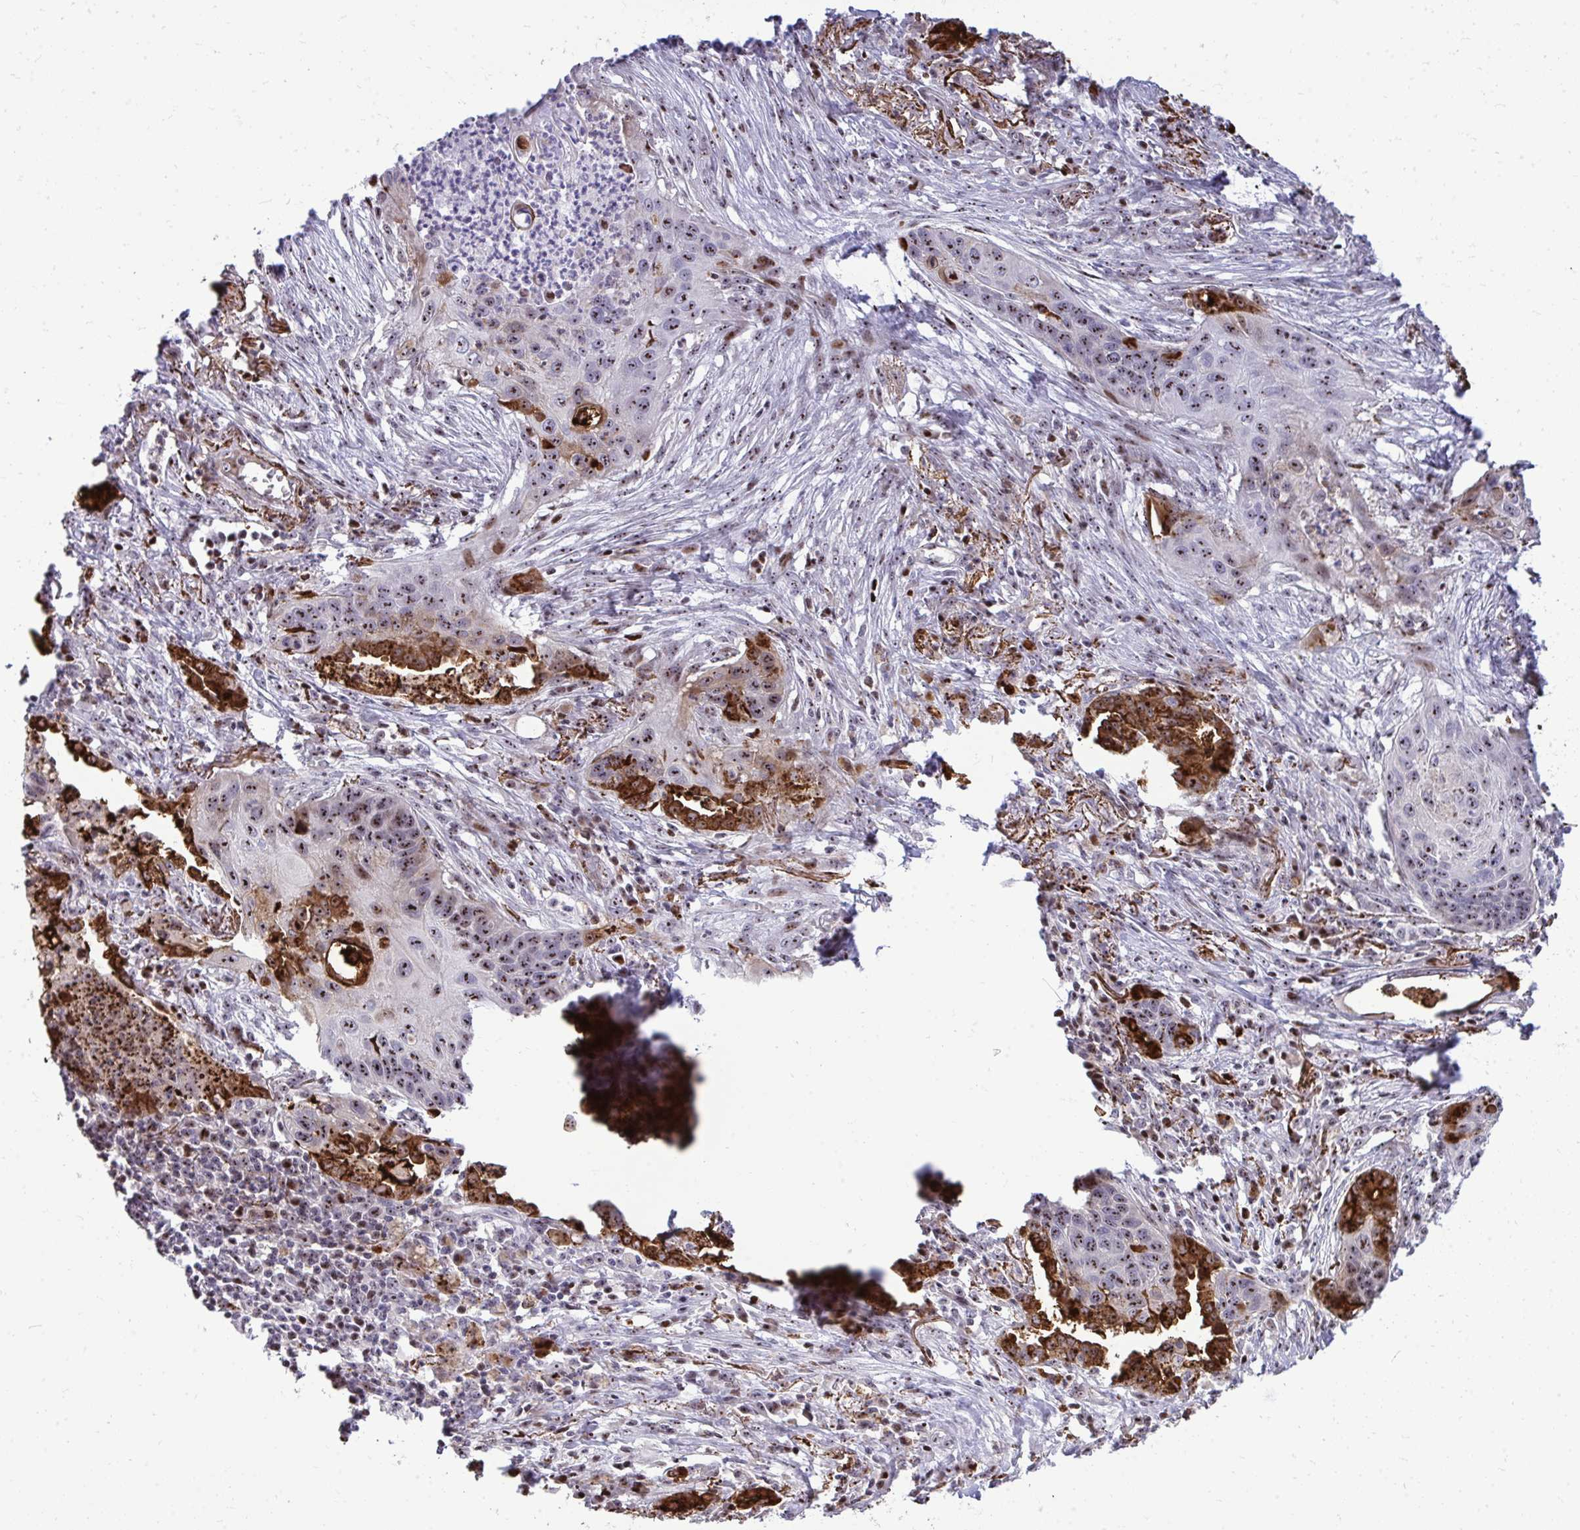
{"staining": {"intensity": "moderate", "quantity": ">75%", "location": "cytoplasmic/membranous,nuclear"}, "tissue": "lung cancer", "cell_type": "Tumor cells", "image_type": "cancer", "snomed": [{"axis": "morphology", "description": "Squamous cell carcinoma, NOS"}, {"axis": "topography", "description": "Lung"}], "caption": "Immunohistochemistry (IHC) photomicrograph of neoplastic tissue: lung squamous cell carcinoma stained using immunohistochemistry (IHC) displays medium levels of moderate protein expression localized specifically in the cytoplasmic/membranous and nuclear of tumor cells, appearing as a cytoplasmic/membranous and nuclear brown color.", "gene": "DLX4", "patient": {"sex": "male", "age": 71}}